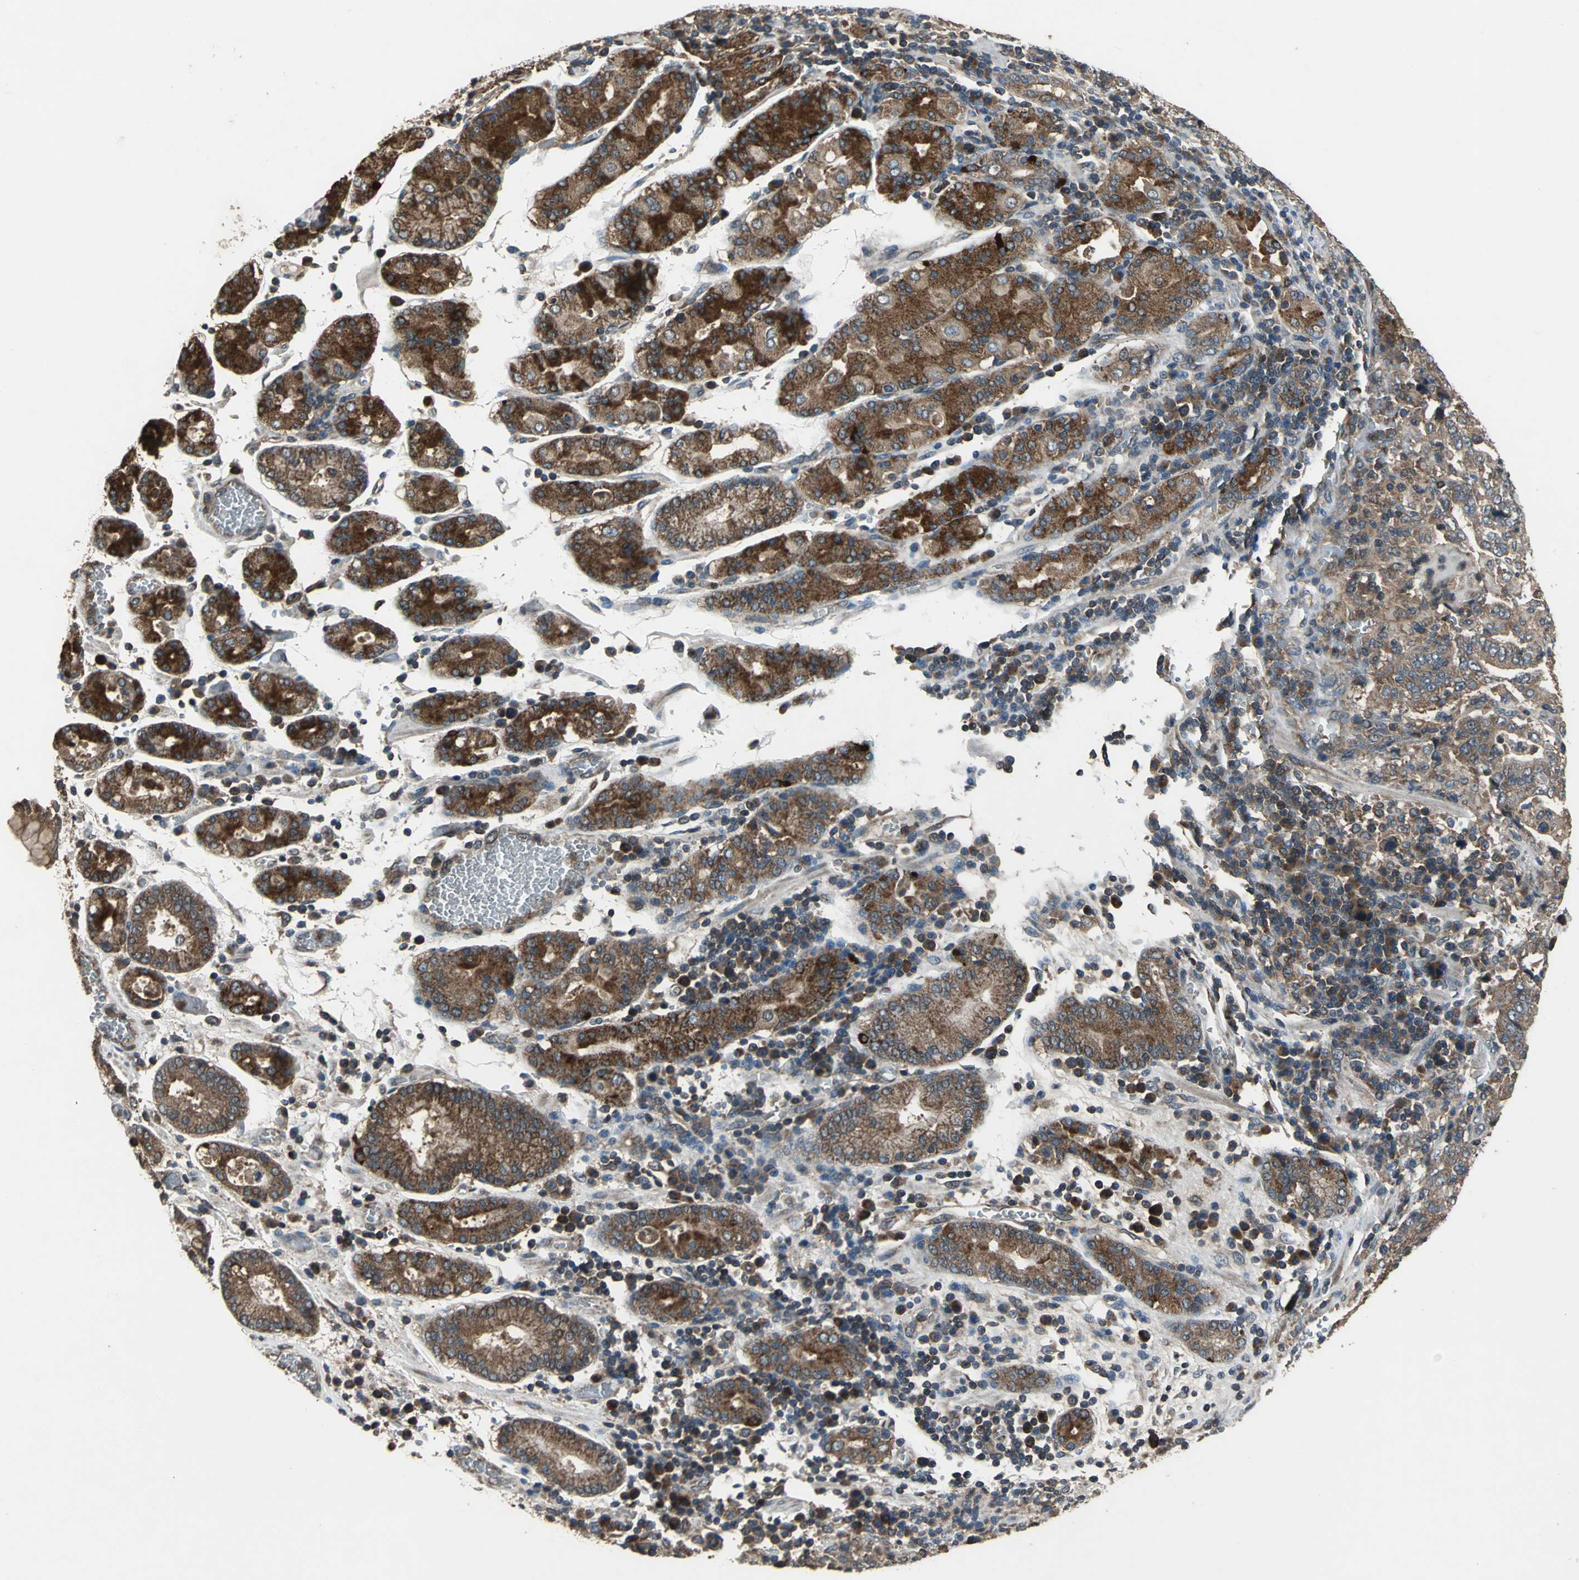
{"staining": {"intensity": "strong", "quantity": ">75%", "location": "cytoplasmic/membranous"}, "tissue": "stomach cancer", "cell_type": "Tumor cells", "image_type": "cancer", "snomed": [{"axis": "morphology", "description": "Normal tissue, NOS"}, {"axis": "morphology", "description": "Adenocarcinoma, NOS"}, {"axis": "topography", "description": "Stomach, upper"}, {"axis": "topography", "description": "Stomach"}], "caption": "This is a photomicrograph of immunohistochemistry staining of stomach cancer, which shows strong expression in the cytoplasmic/membranous of tumor cells.", "gene": "ZNF608", "patient": {"sex": "male", "age": 59}}